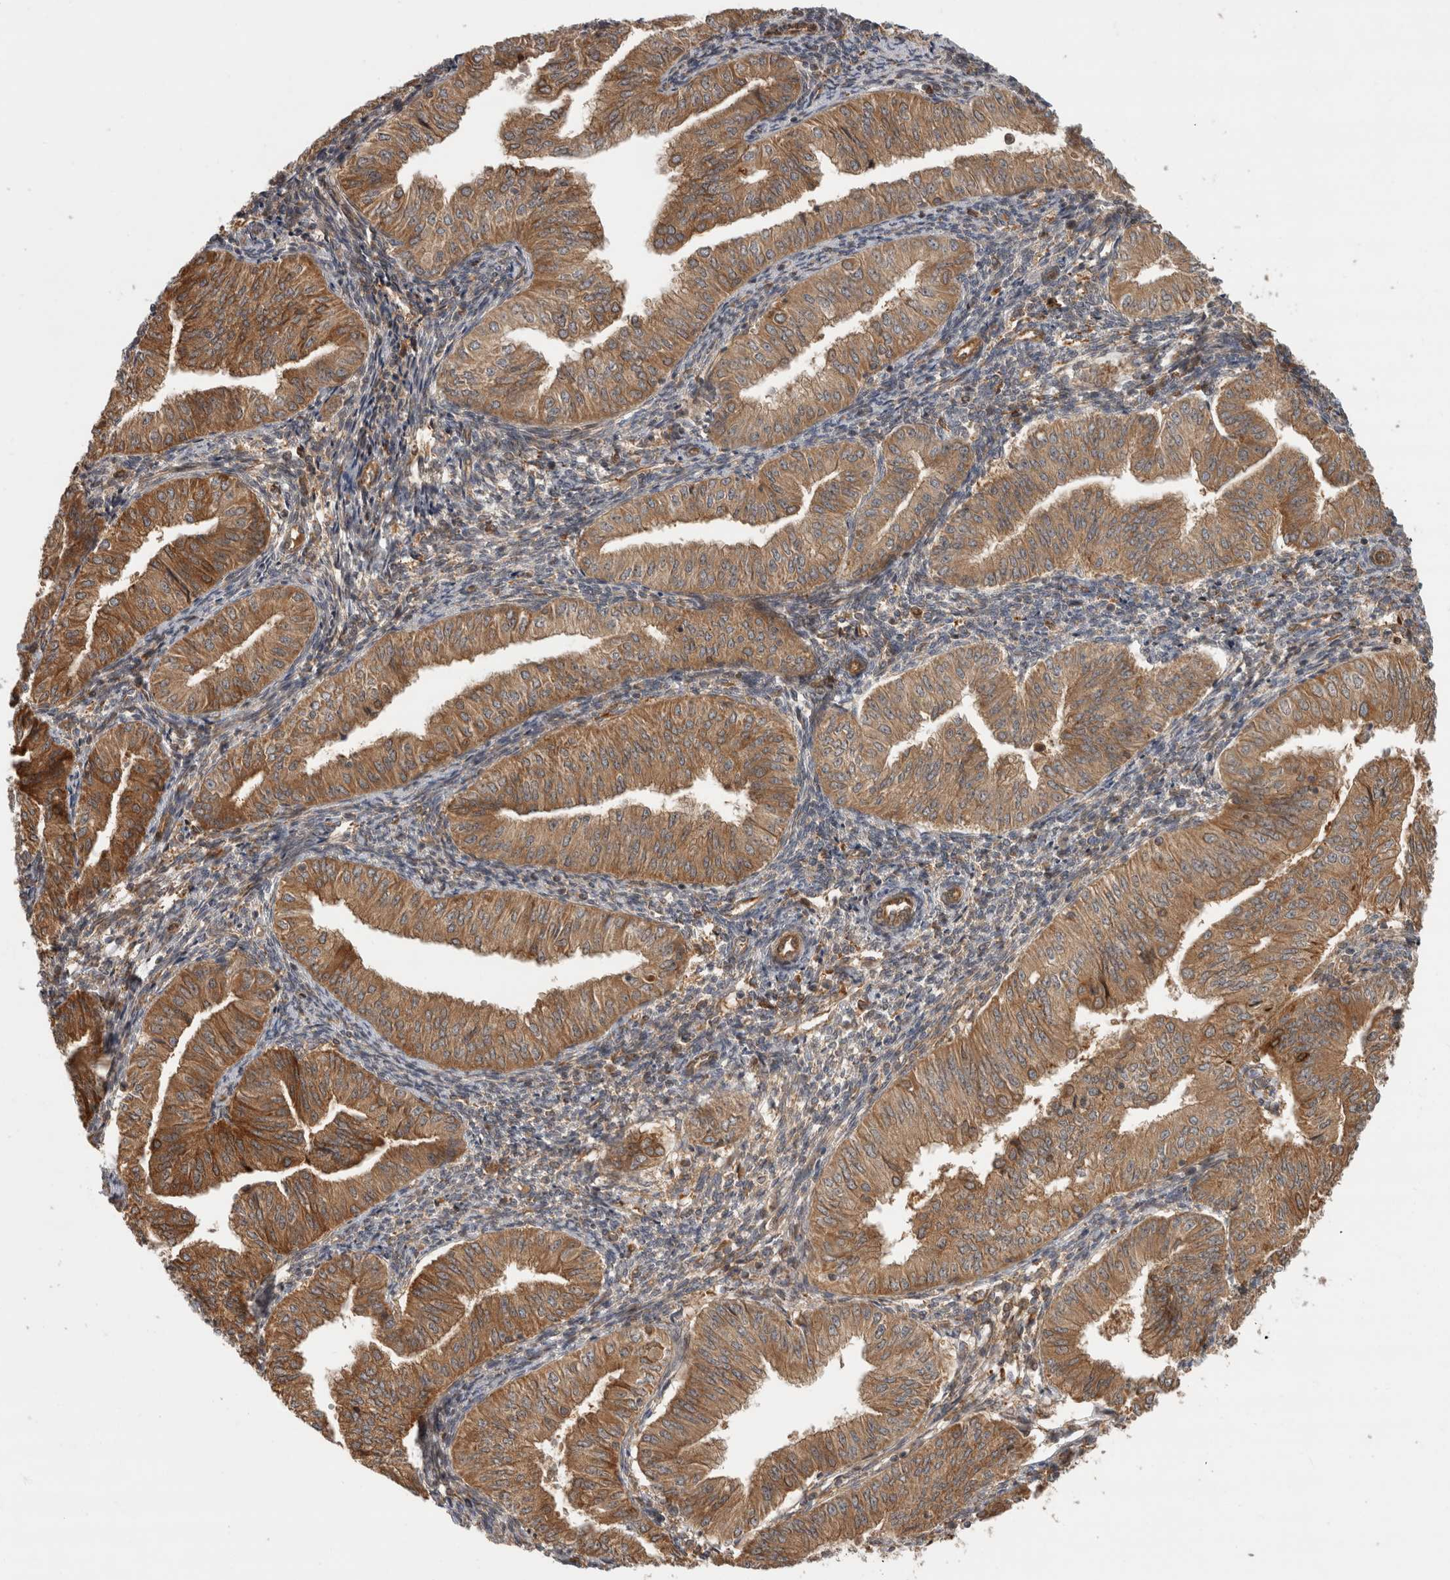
{"staining": {"intensity": "moderate", "quantity": ">75%", "location": "cytoplasmic/membranous"}, "tissue": "endometrial cancer", "cell_type": "Tumor cells", "image_type": "cancer", "snomed": [{"axis": "morphology", "description": "Normal tissue, NOS"}, {"axis": "morphology", "description": "Adenocarcinoma, NOS"}, {"axis": "topography", "description": "Endometrium"}], "caption": "Tumor cells display medium levels of moderate cytoplasmic/membranous positivity in approximately >75% of cells in human endometrial cancer (adenocarcinoma). (DAB (3,3'-diaminobenzidine) = brown stain, brightfield microscopy at high magnification).", "gene": "TUBD1", "patient": {"sex": "female", "age": 53}}